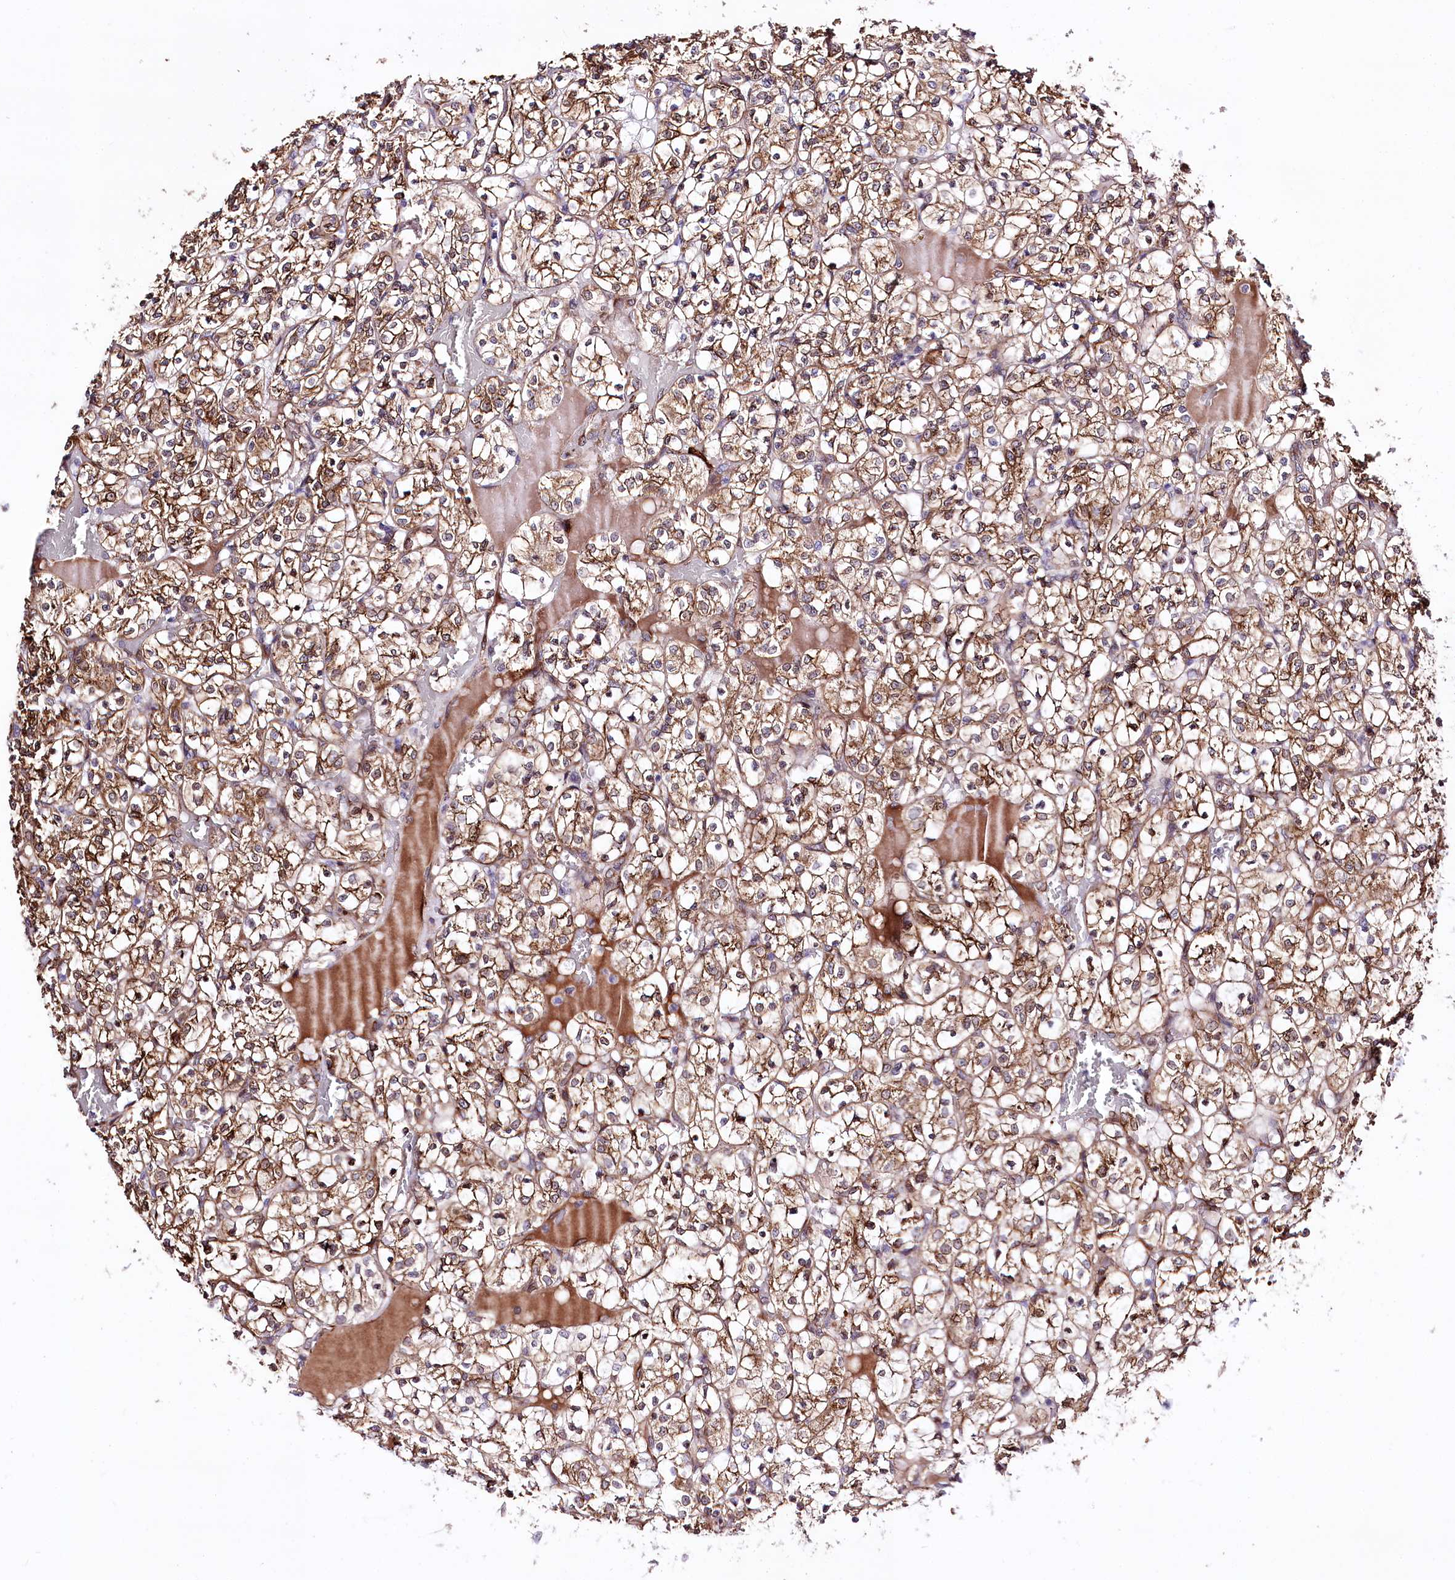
{"staining": {"intensity": "moderate", "quantity": ">75%", "location": "cytoplasmic/membranous"}, "tissue": "renal cancer", "cell_type": "Tumor cells", "image_type": "cancer", "snomed": [{"axis": "morphology", "description": "Adenocarcinoma, NOS"}, {"axis": "topography", "description": "Kidney"}], "caption": "Renal cancer (adenocarcinoma) tissue shows moderate cytoplasmic/membranous expression in approximately >75% of tumor cells", "gene": "WWC1", "patient": {"sex": "female", "age": 69}}